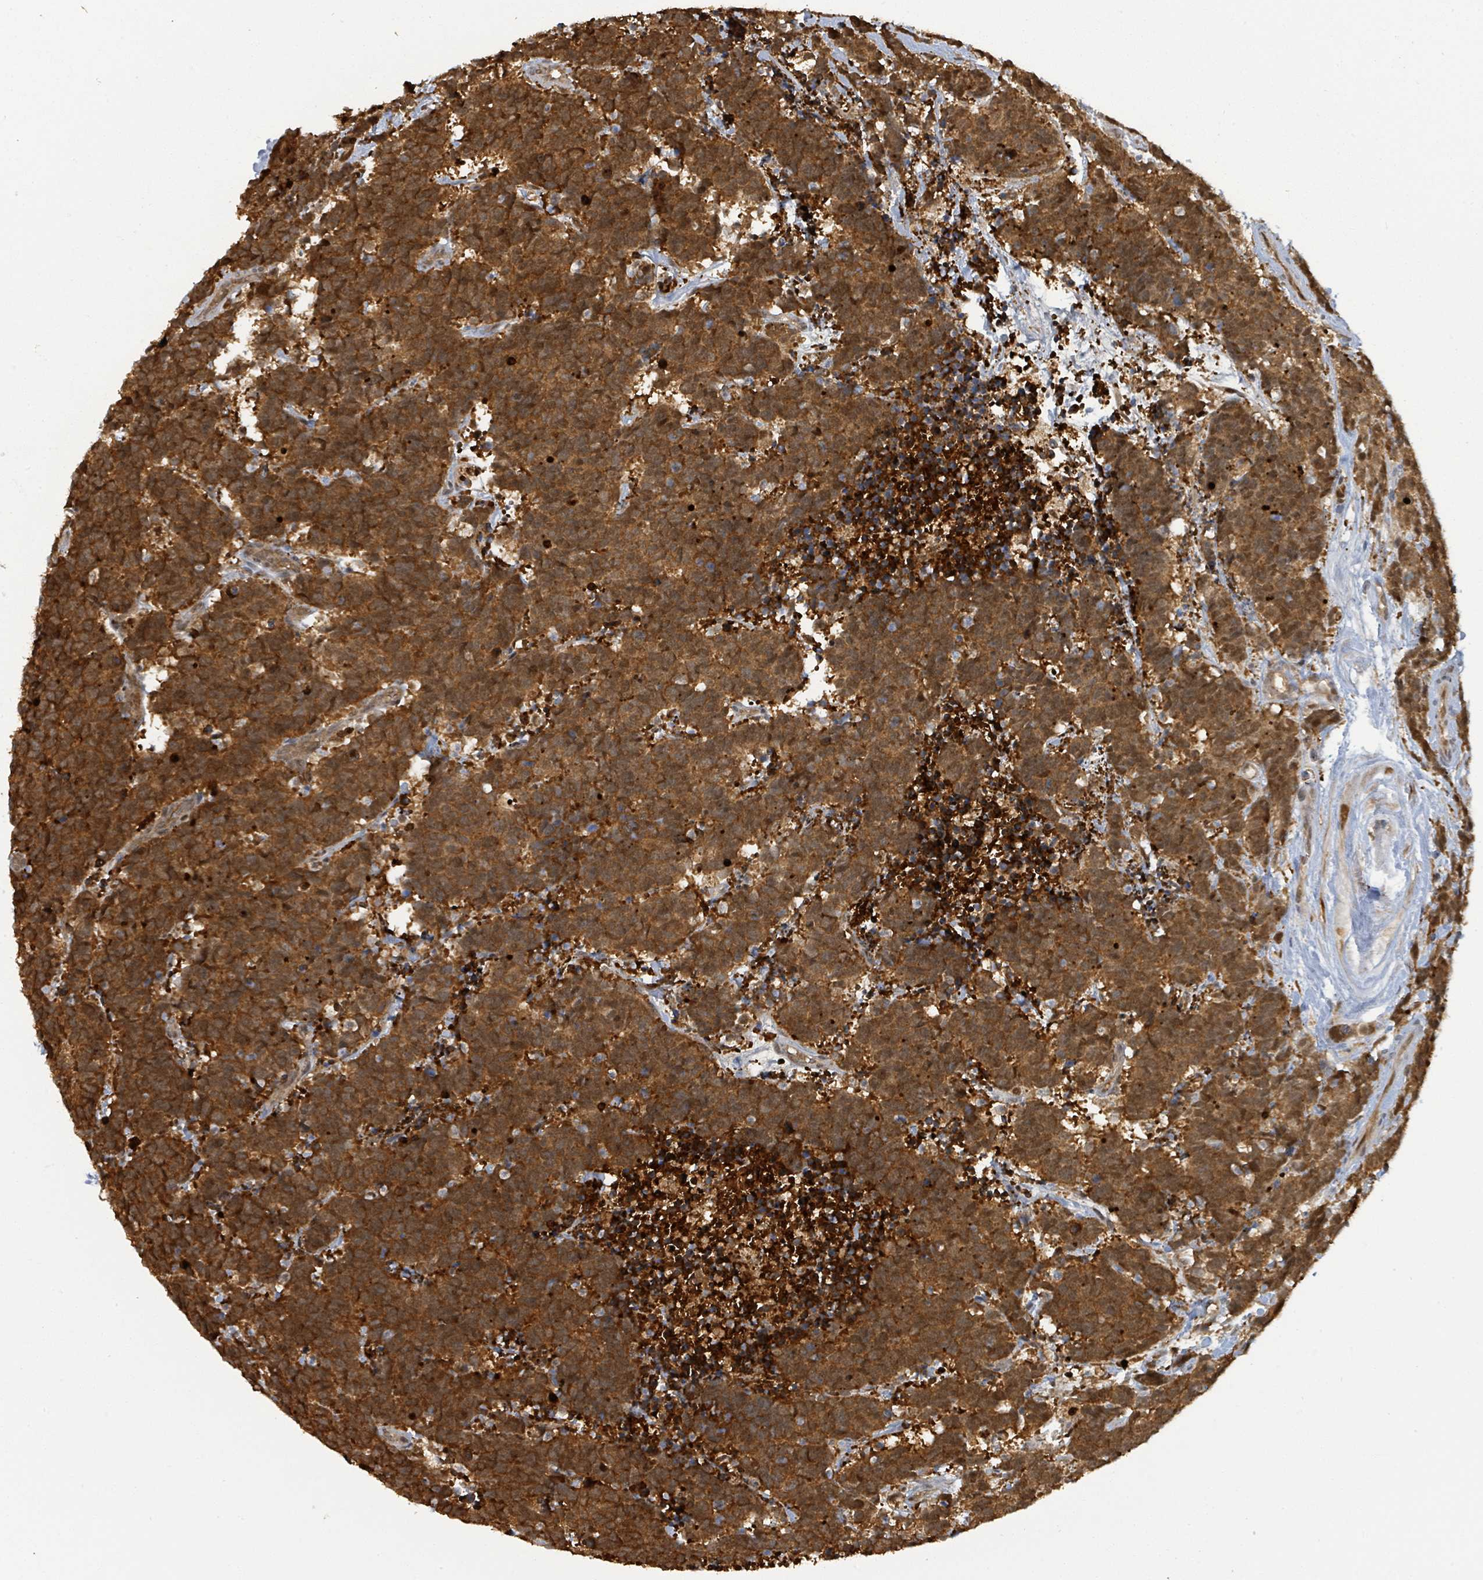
{"staining": {"intensity": "strong", "quantity": ">75%", "location": "cytoplasmic/membranous"}, "tissue": "carcinoid", "cell_type": "Tumor cells", "image_type": "cancer", "snomed": [{"axis": "morphology", "description": "Carcinoma, NOS"}, {"axis": "morphology", "description": "Carcinoid, malignant, NOS"}, {"axis": "topography", "description": "Prostate"}], "caption": "Carcinoid tissue exhibits strong cytoplasmic/membranous expression in approximately >75% of tumor cells", "gene": "PSMB7", "patient": {"sex": "male", "age": 57}}